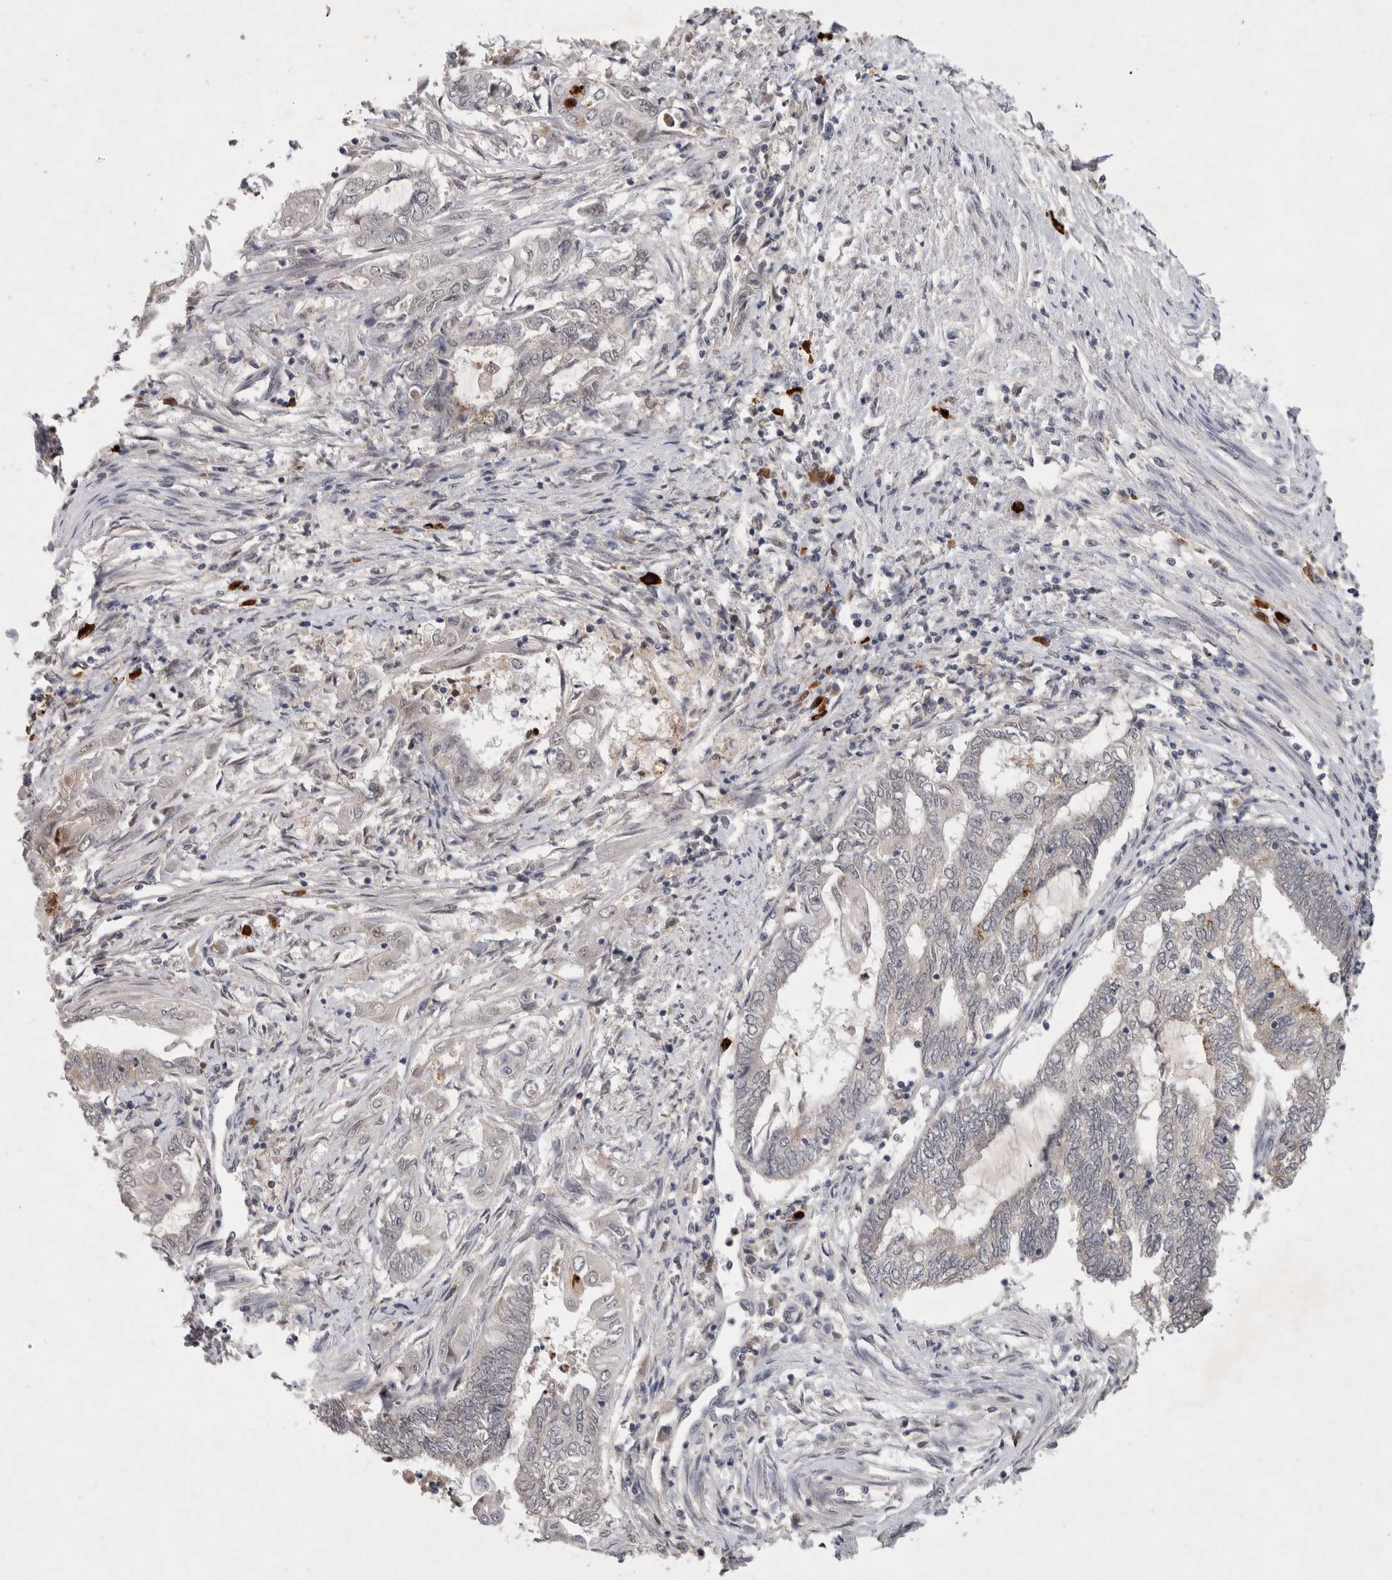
{"staining": {"intensity": "weak", "quantity": "<25%", "location": "nuclear"}, "tissue": "endometrial cancer", "cell_type": "Tumor cells", "image_type": "cancer", "snomed": [{"axis": "morphology", "description": "Adenocarcinoma, NOS"}, {"axis": "topography", "description": "Uterus"}, {"axis": "topography", "description": "Endometrium"}], "caption": "There is no significant positivity in tumor cells of endometrial cancer.", "gene": "XRCC5", "patient": {"sex": "female", "age": 70}}